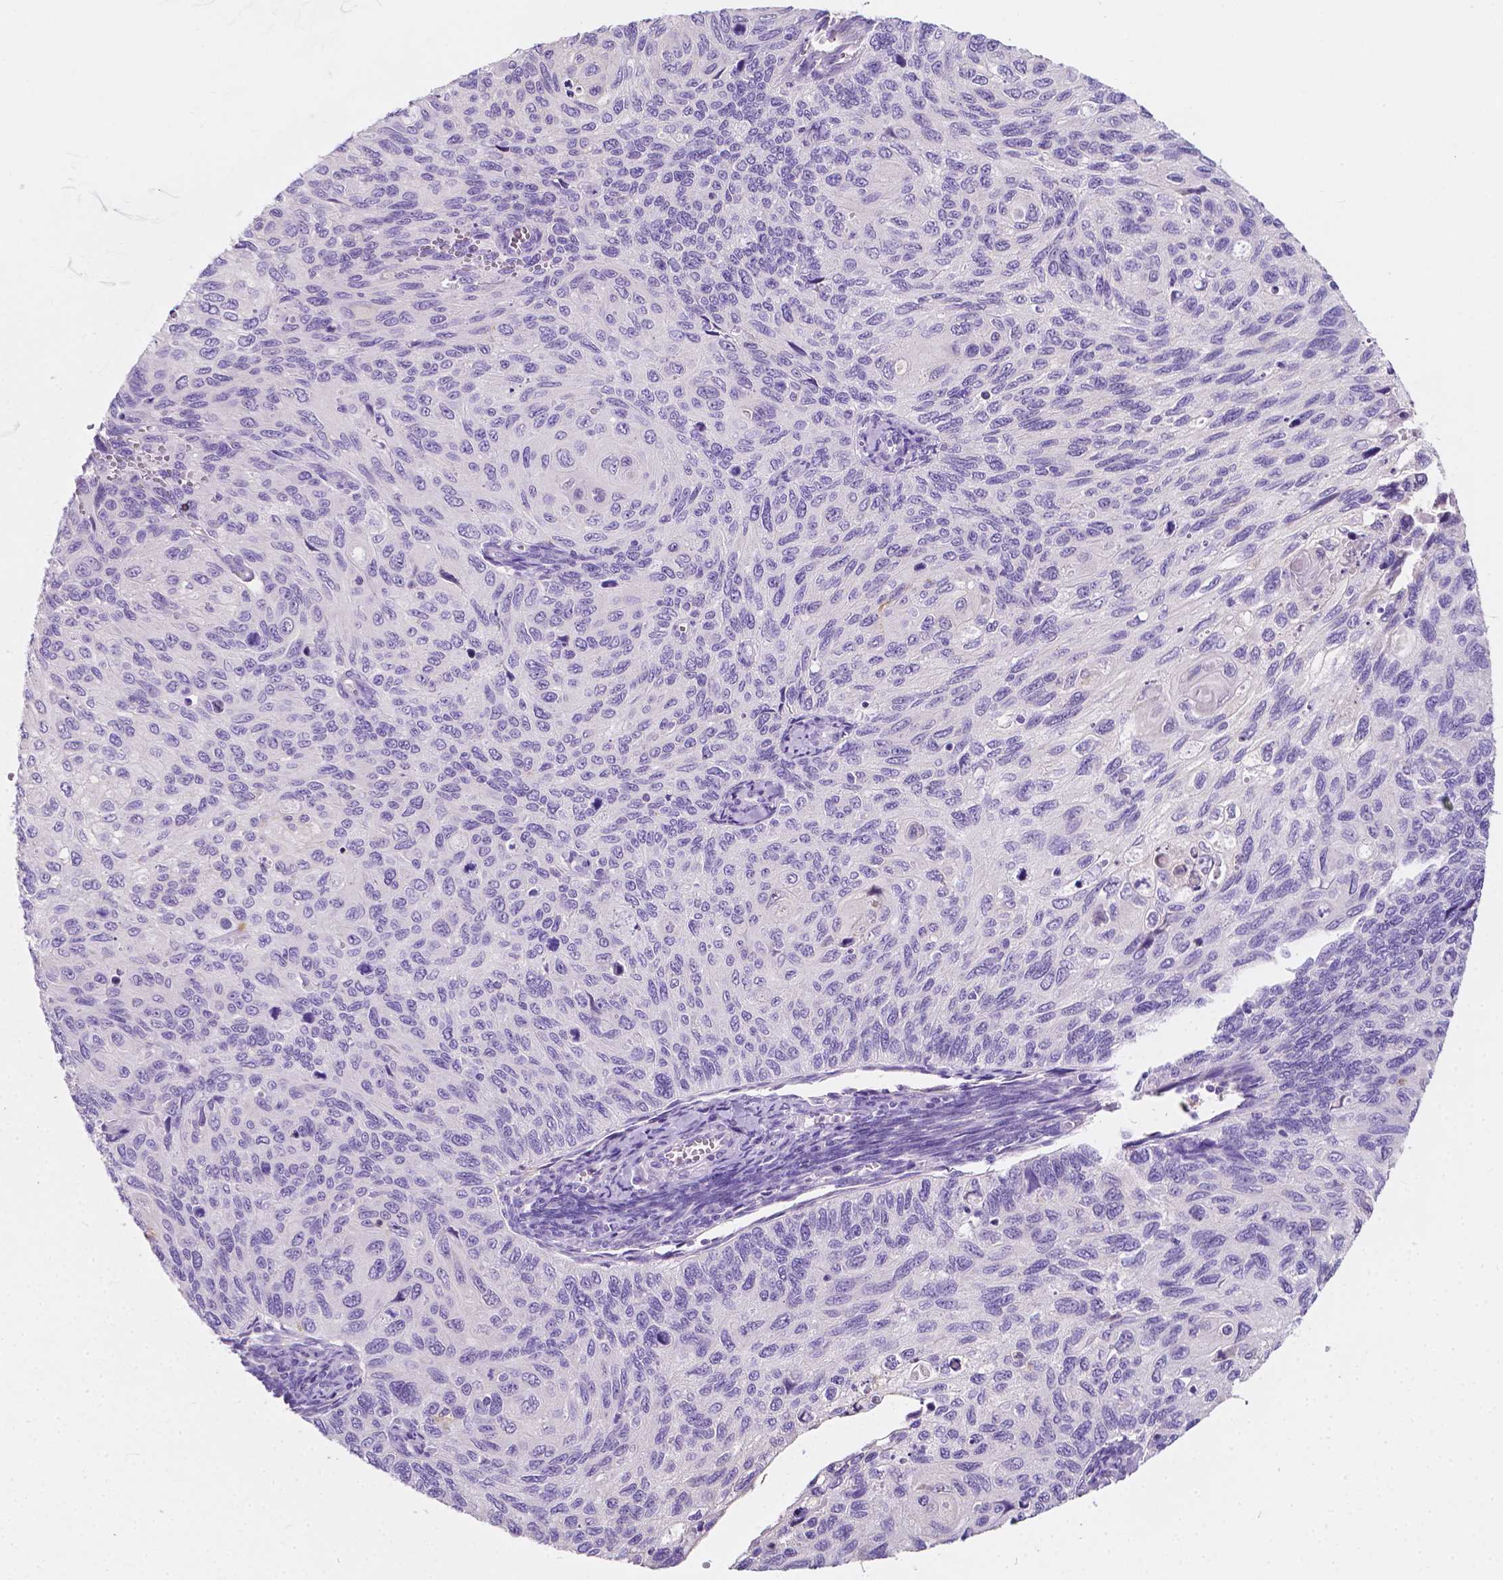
{"staining": {"intensity": "negative", "quantity": "none", "location": "none"}, "tissue": "cervical cancer", "cell_type": "Tumor cells", "image_type": "cancer", "snomed": [{"axis": "morphology", "description": "Squamous cell carcinoma, NOS"}, {"axis": "topography", "description": "Cervix"}], "caption": "Tumor cells show no significant protein positivity in squamous cell carcinoma (cervical).", "gene": "GNAO1", "patient": {"sex": "female", "age": 70}}